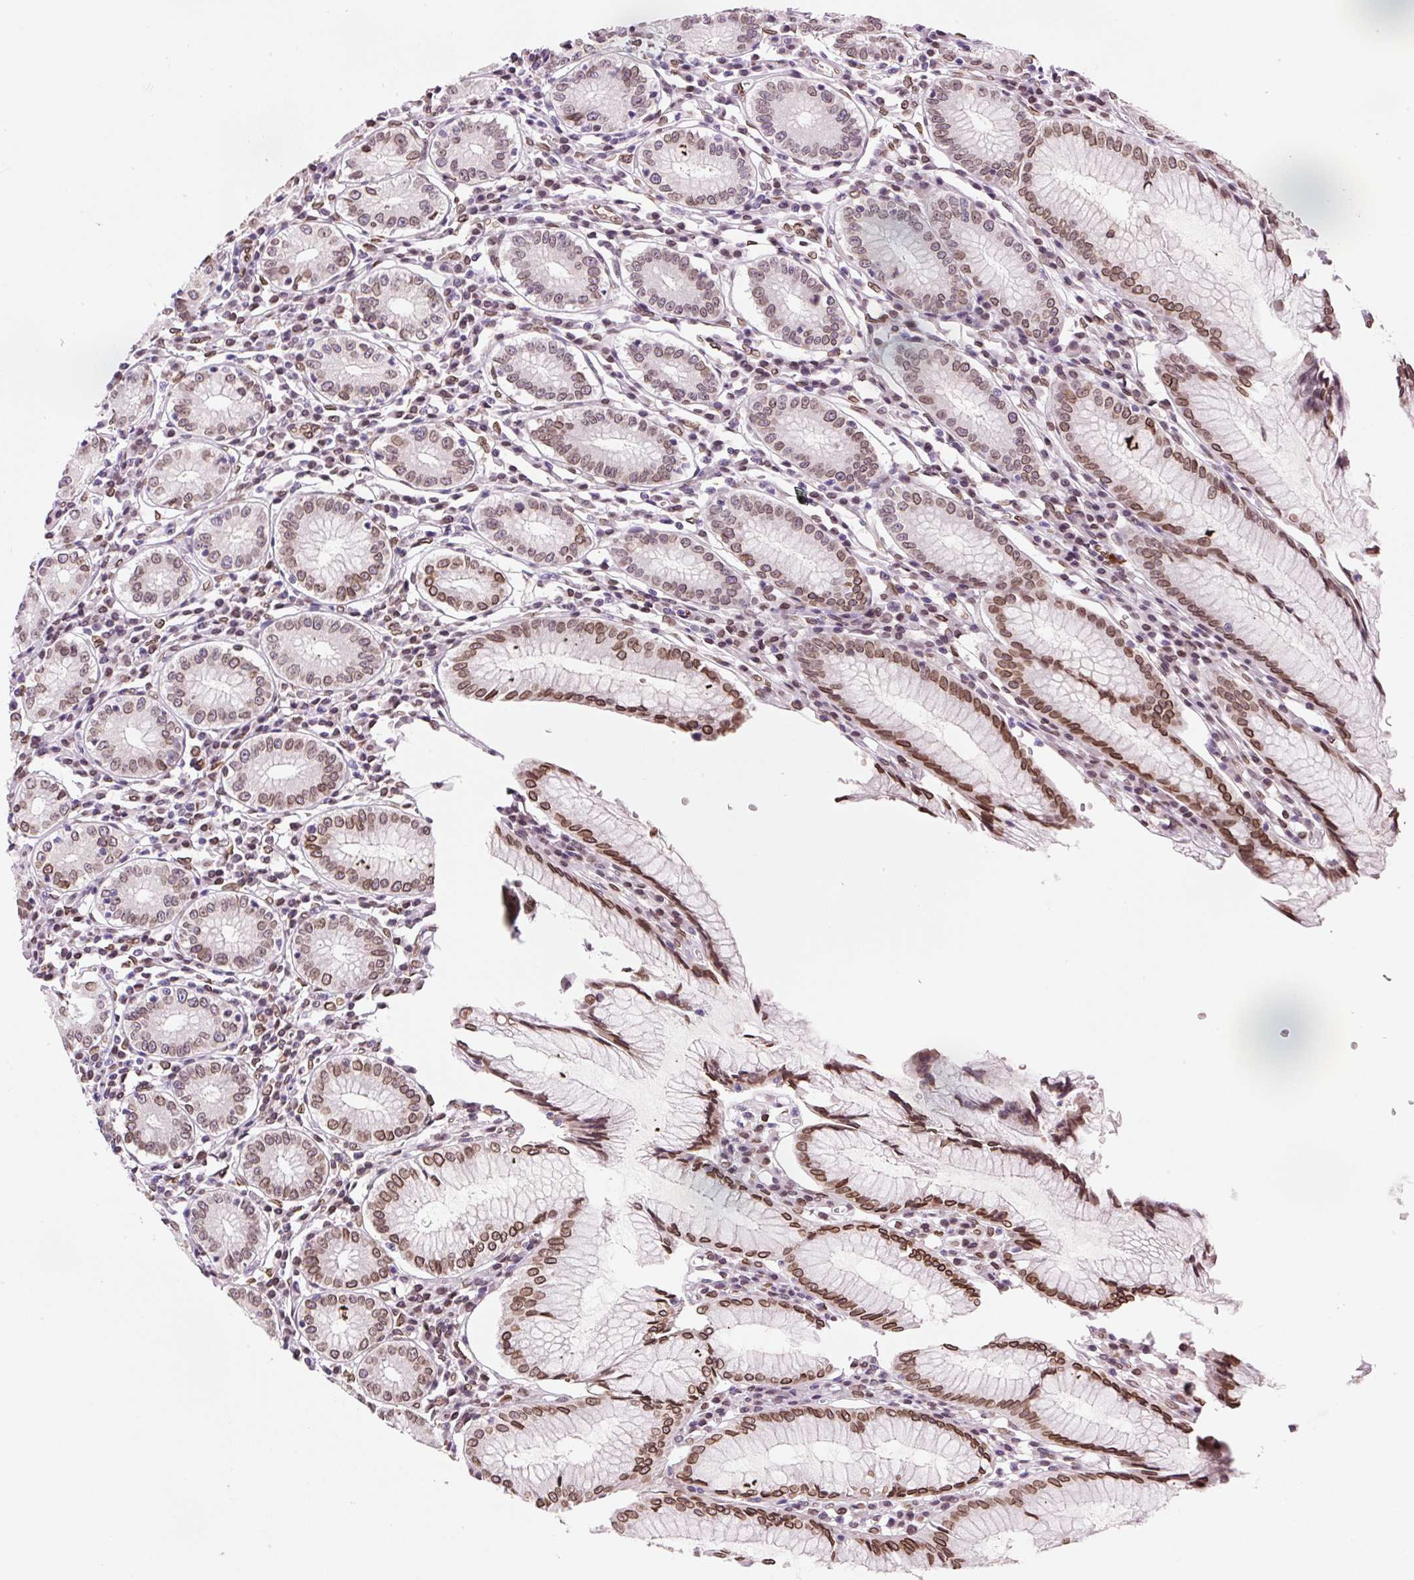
{"staining": {"intensity": "moderate", "quantity": ">75%", "location": "cytoplasmic/membranous,nuclear"}, "tissue": "stomach", "cell_type": "Glandular cells", "image_type": "normal", "snomed": [{"axis": "morphology", "description": "Normal tissue, NOS"}, {"axis": "topography", "description": "Stomach"}], "caption": "The photomicrograph demonstrates immunohistochemical staining of normal stomach. There is moderate cytoplasmic/membranous,nuclear positivity is seen in about >75% of glandular cells.", "gene": "ZNF224", "patient": {"sex": "male", "age": 55}}